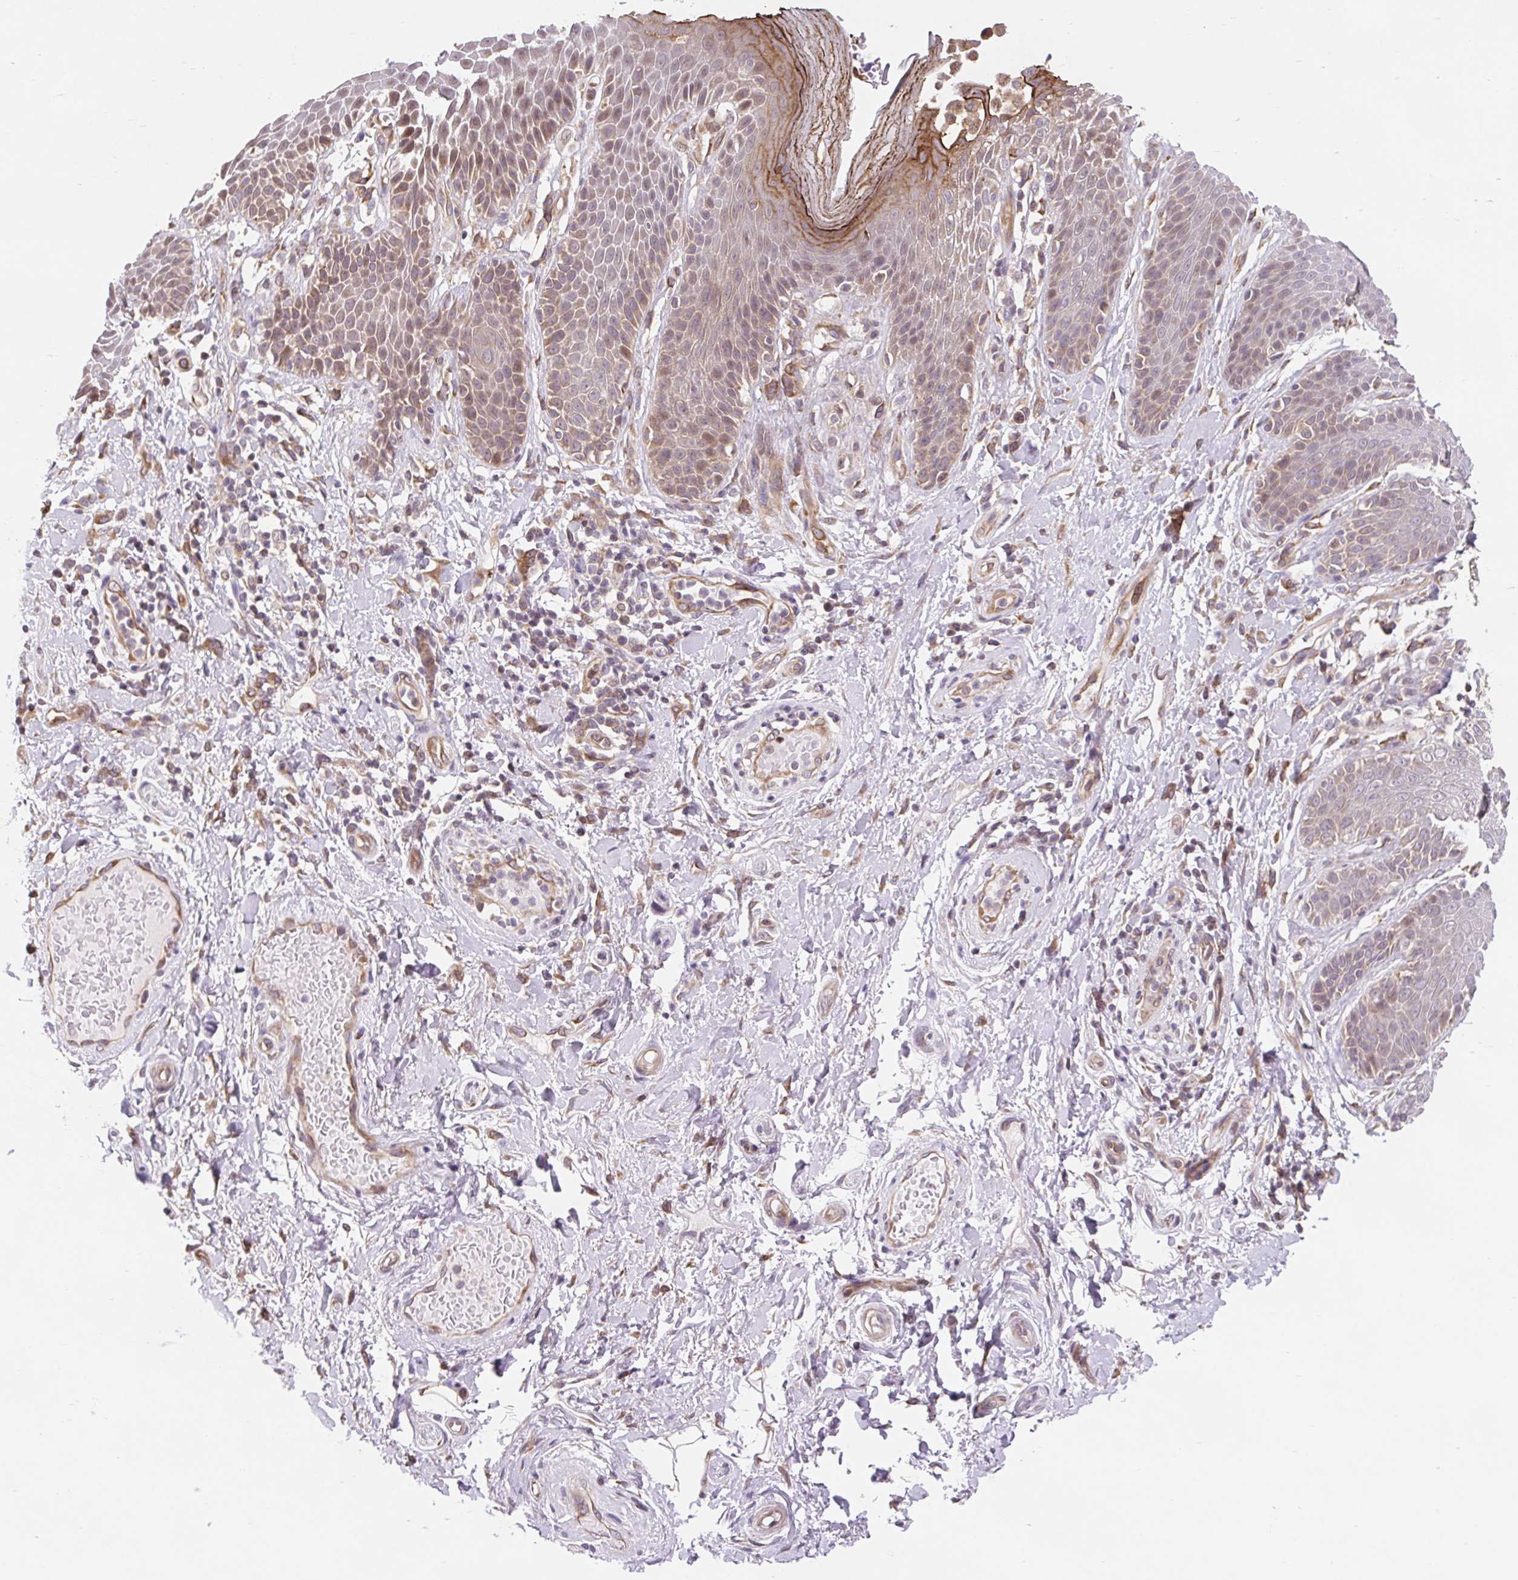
{"staining": {"intensity": "weak", "quantity": "25%-75%", "location": "cytoplasmic/membranous,nuclear"}, "tissue": "skin", "cell_type": "Epidermal cells", "image_type": "normal", "snomed": [{"axis": "morphology", "description": "Normal tissue, NOS"}, {"axis": "topography", "description": "Anal"}, {"axis": "topography", "description": "Peripheral nerve tissue"}], "caption": "Immunohistochemical staining of normal skin reveals weak cytoplasmic/membranous,nuclear protein expression in approximately 25%-75% of epidermal cells.", "gene": "LYPD5", "patient": {"sex": "male", "age": 51}}